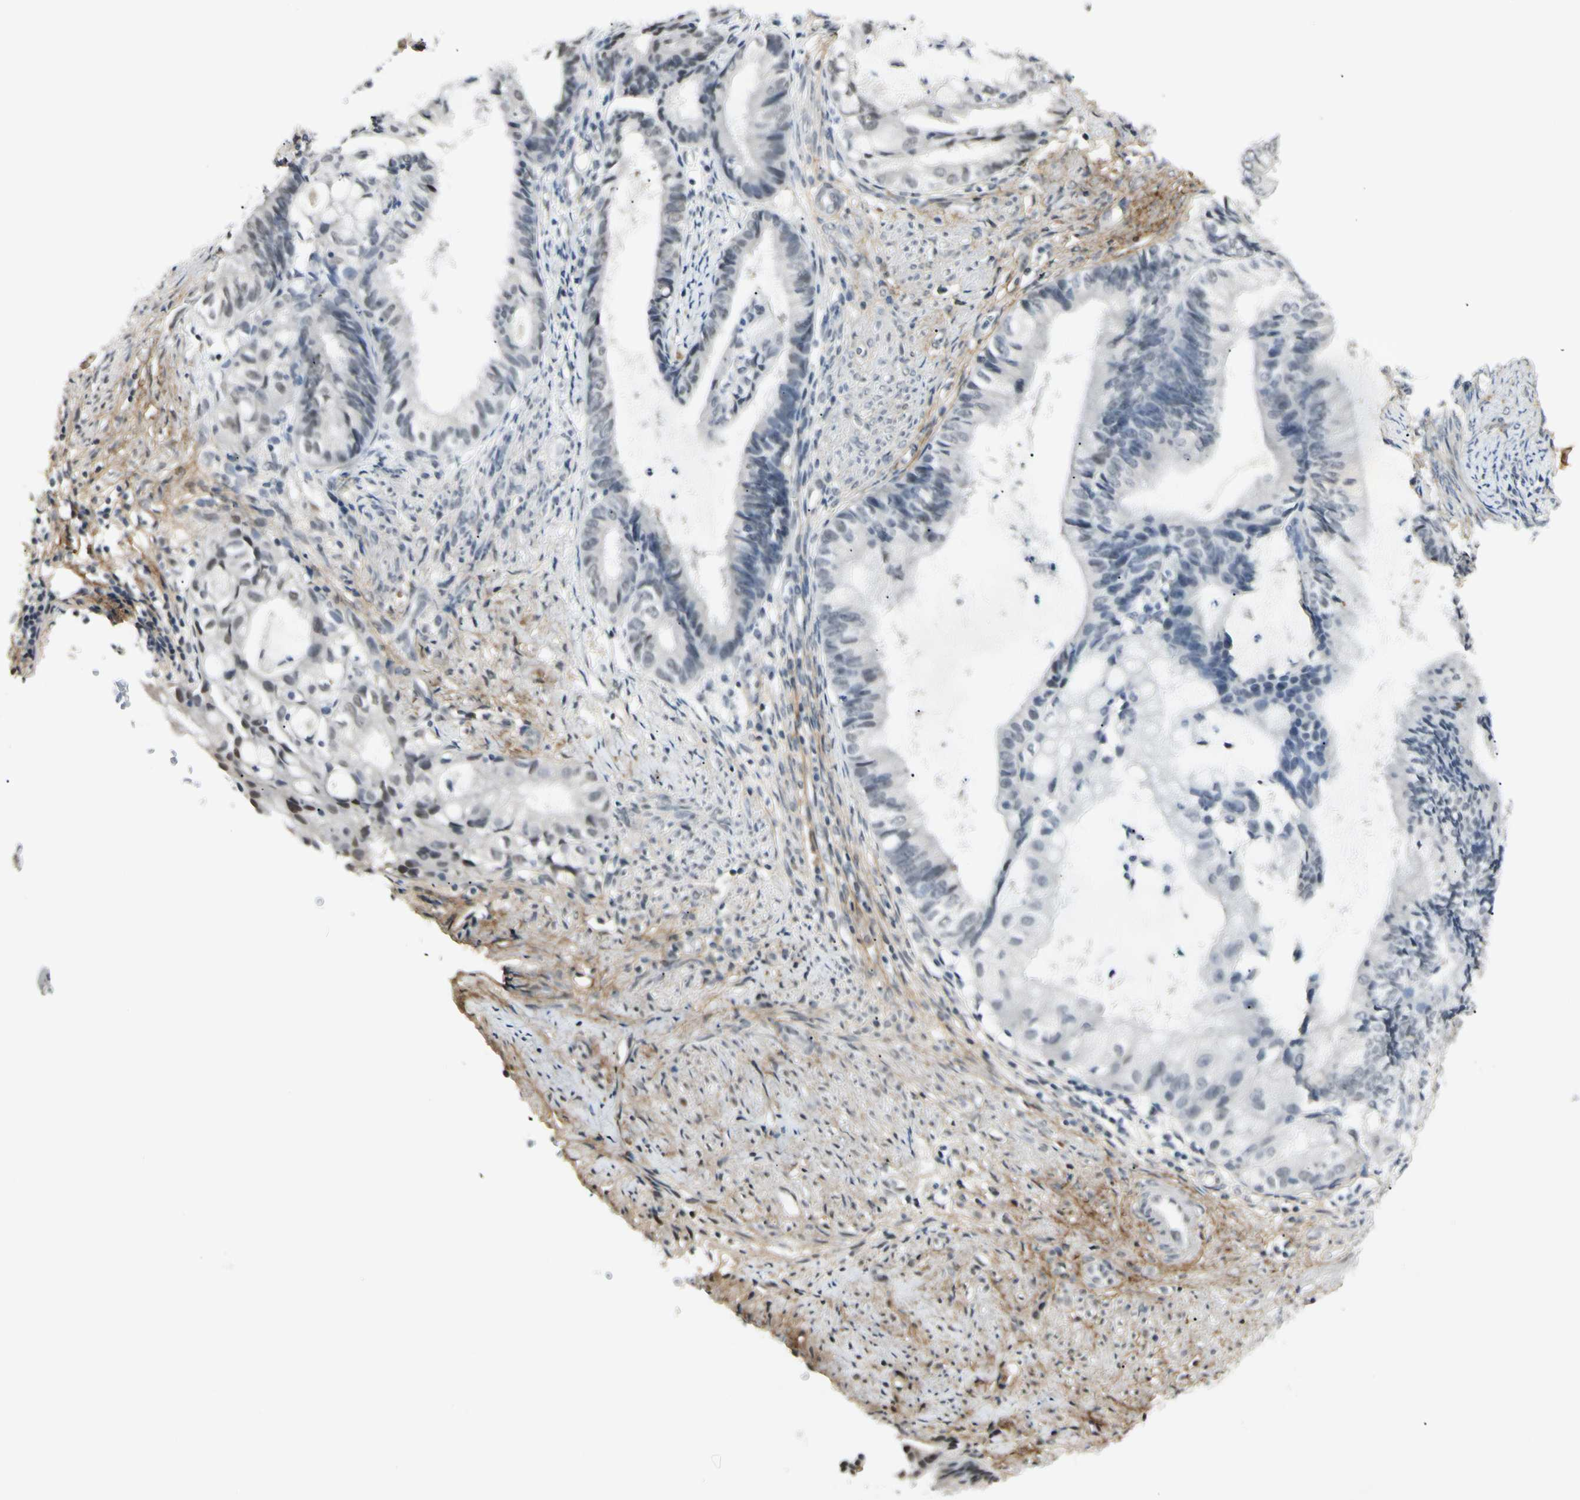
{"staining": {"intensity": "negative", "quantity": "none", "location": "none"}, "tissue": "endometrial cancer", "cell_type": "Tumor cells", "image_type": "cancer", "snomed": [{"axis": "morphology", "description": "Adenocarcinoma, NOS"}, {"axis": "topography", "description": "Endometrium"}], "caption": "There is no significant expression in tumor cells of adenocarcinoma (endometrial).", "gene": "ASPN", "patient": {"sex": "female", "age": 86}}